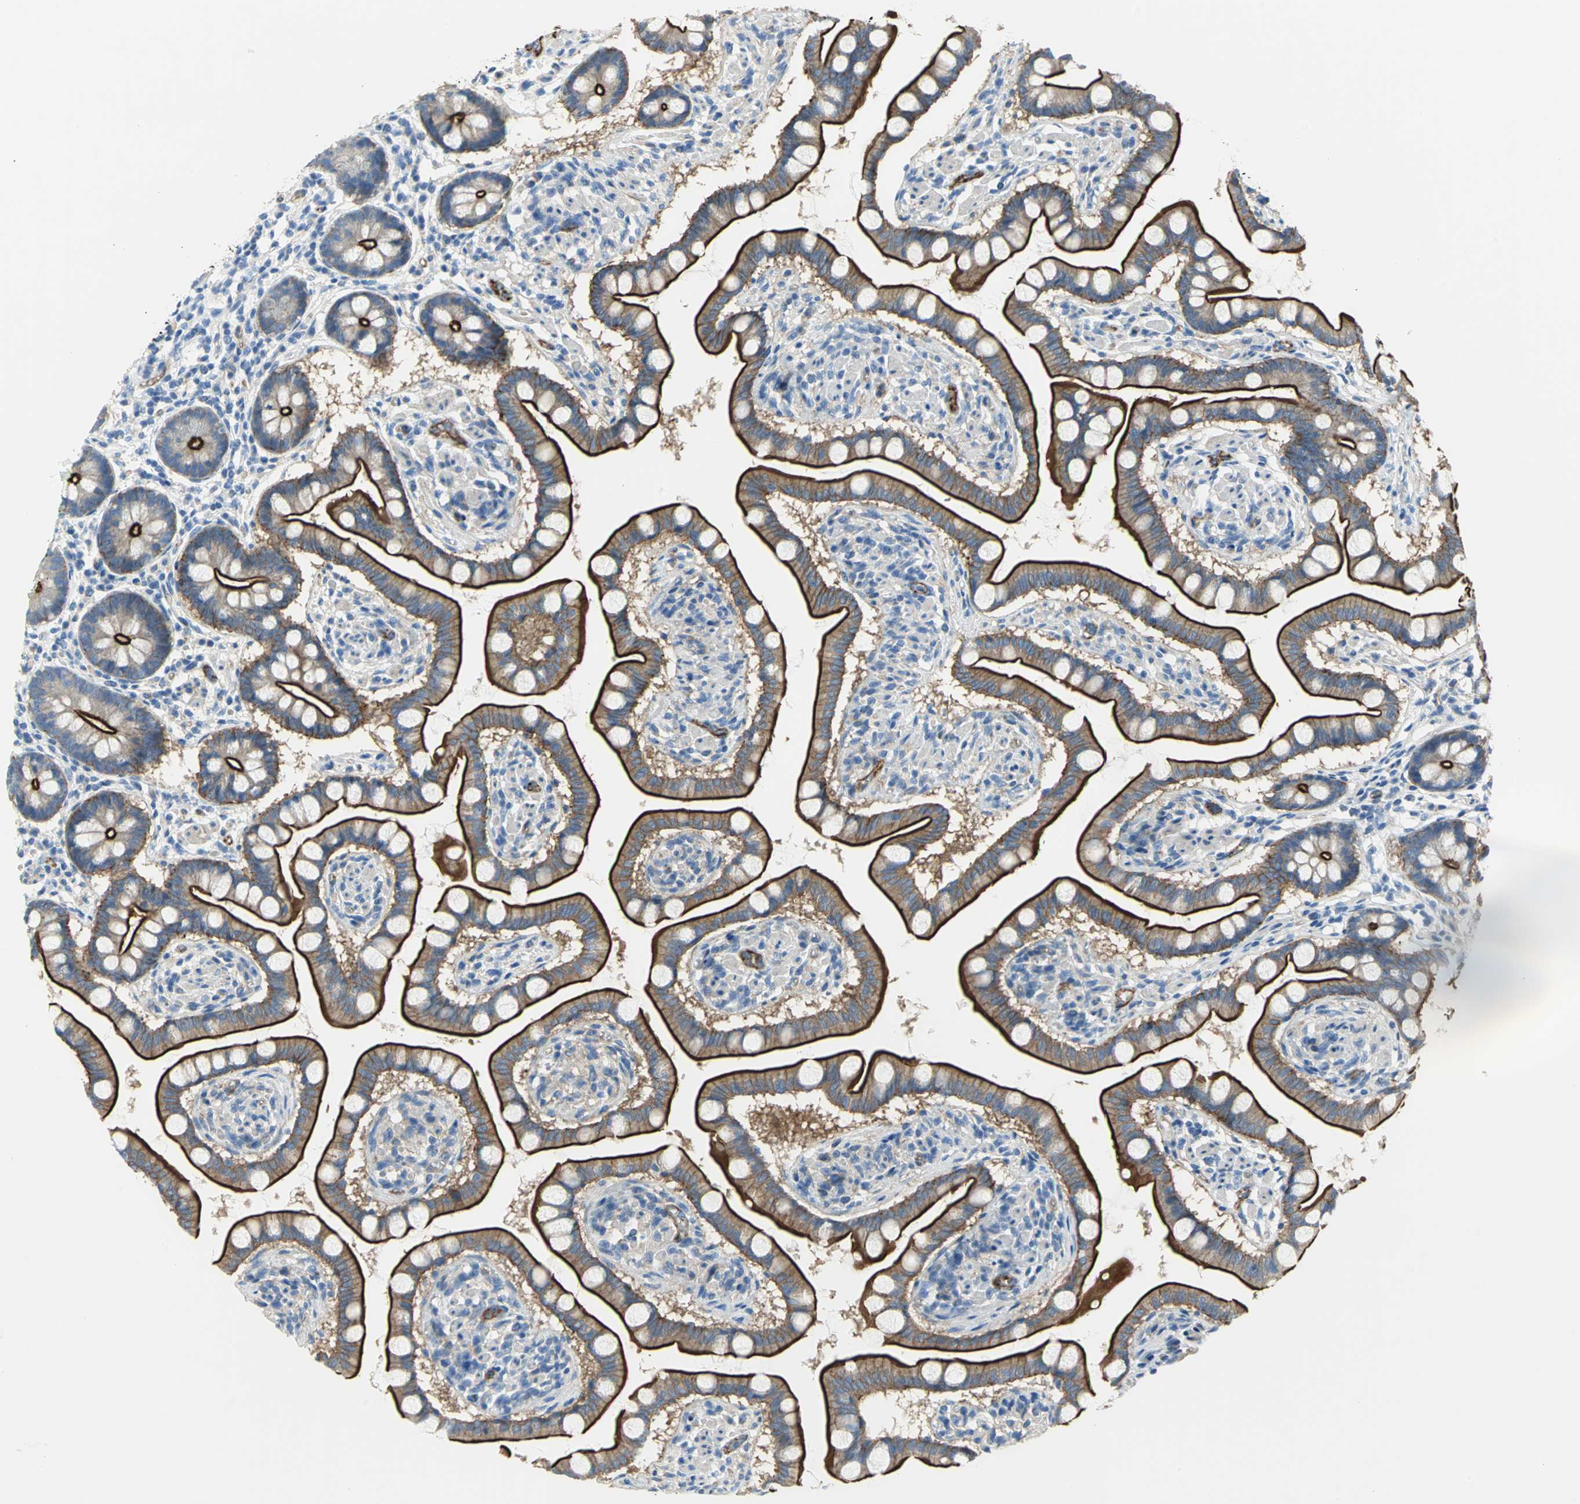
{"staining": {"intensity": "strong", "quantity": ">75%", "location": "cytoplasmic/membranous"}, "tissue": "small intestine", "cell_type": "Glandular cells", "image_type": "normal", "snomed": [{"axis": "morphology", "description": "Normal tissue, NOS"}, {"axis": "topography", "description": "Small intestine"}], "caption": "This is a micrograph of IHC staining of benign small intestine, which shows strong expression in the cytoplasmic/membranous of glandular cells.", "gene": "FLNB", "patient": {"sex": "male", "age": 41}}